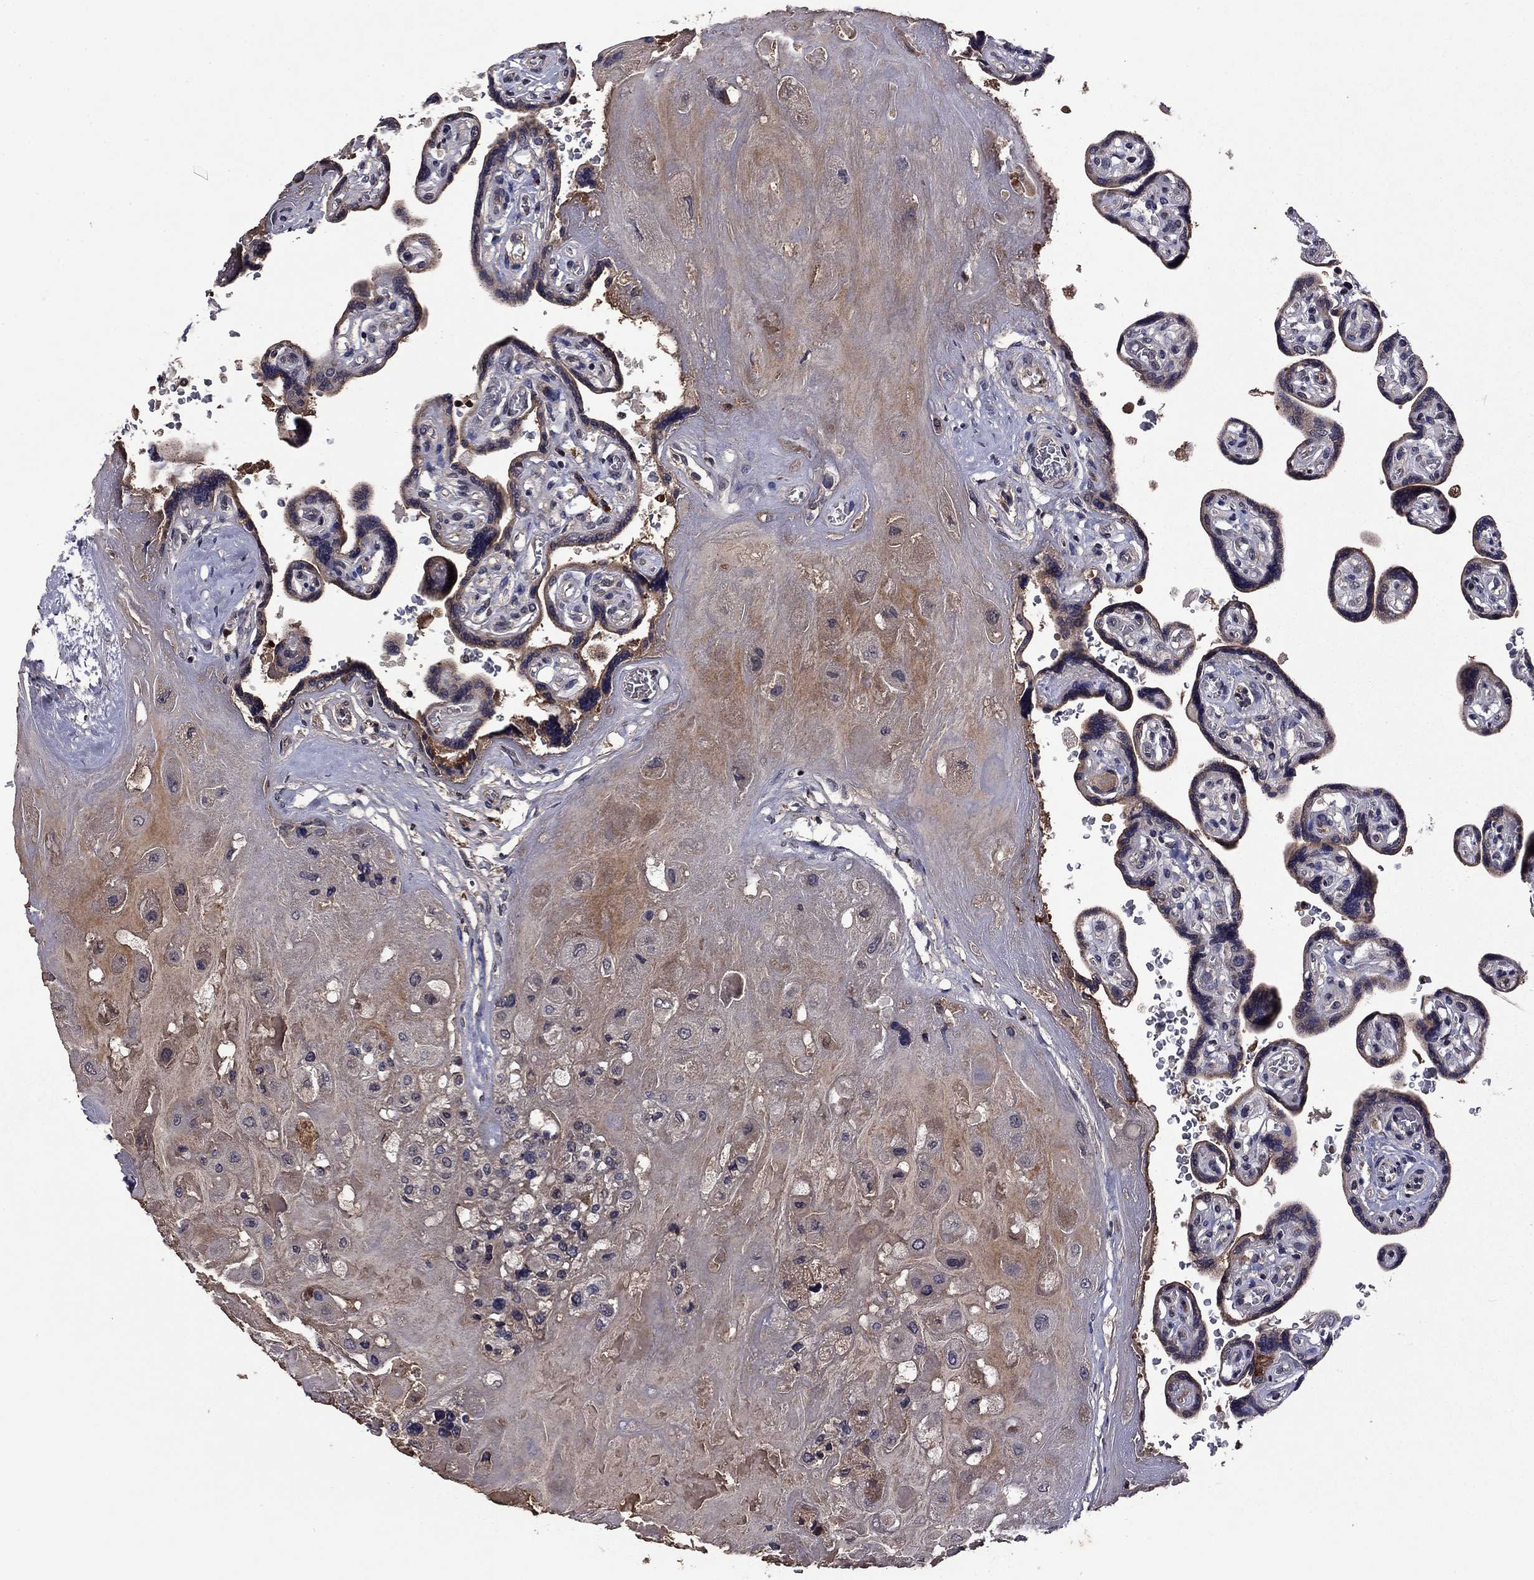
{"staining": {"intensity": "negative", "quantity": "none", "location": "none"}, "tissue": "placenta", "cell_type": "Decidual cells", "image_type": "normal", "snomed": [{"axis": "morphology", "description": "Normal tissue, NOS"}, {"axis": "topography", "description": "Placenta"}], "caption": "Decidual cells are negative for brown protein staining in unremarkable placenta. Nuclei are stained in blue.", "gene": "PROS1", "patient": {"sex": "female", "age": 32}}